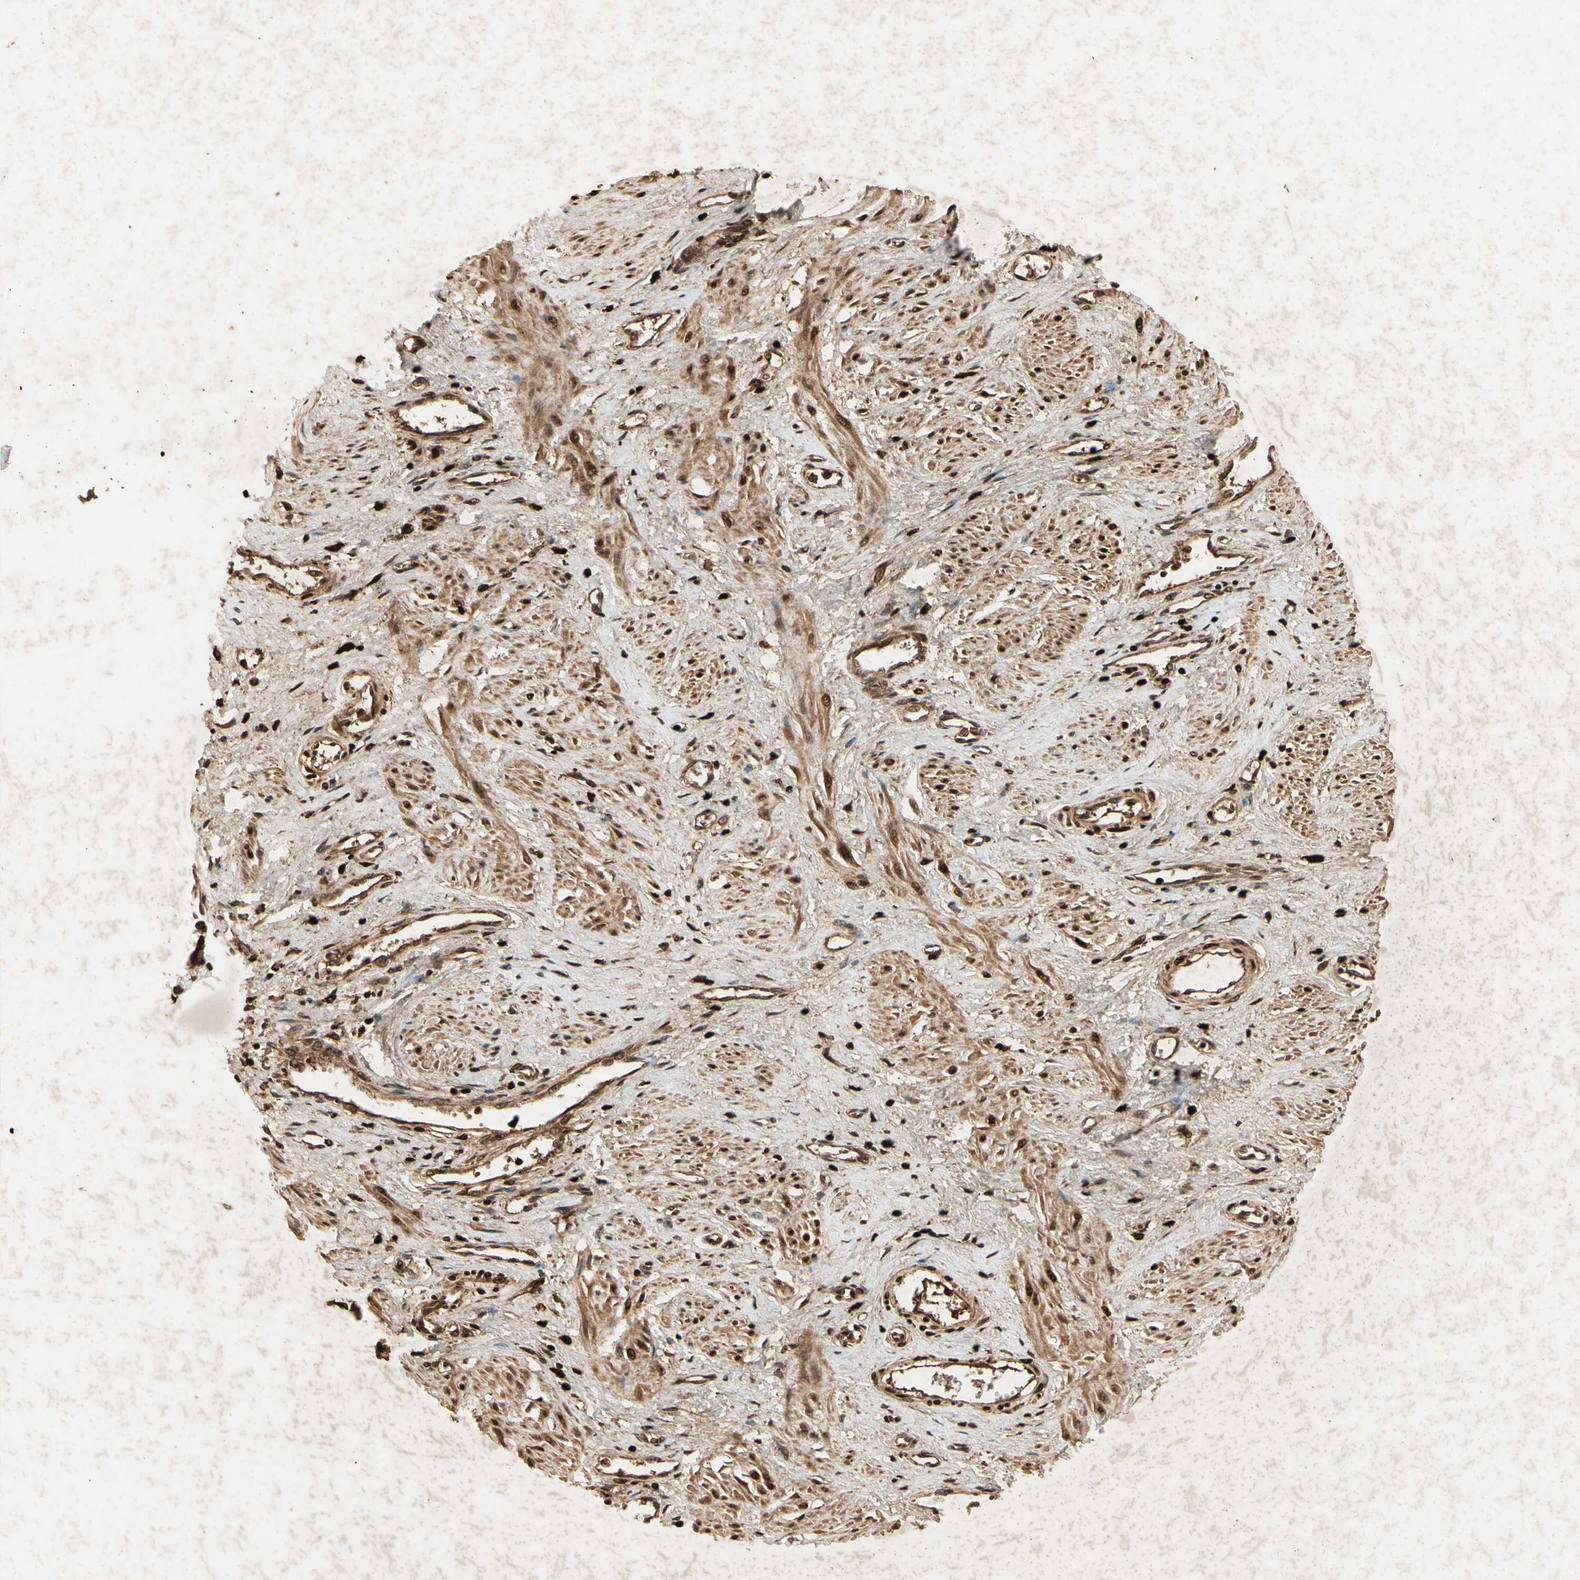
{"staining": {"intensity": "strong", "quantity": ">75%", "location": "cytoplasmic/membranous,nuclear"}, "tissue": "smooth muscle", "cell_type": "Smooth muscle cells", "image_type": "normal", "snomed": [{"axis": "morphology", "description": "Normal tissue, NOS"}, {"axis": "topography", "description": "Smooth muscle"}, {"axis": "topography", "description": "Uterus"}], "caption": "Immunohistochemical staining of unremarkable human smooth muscle demonstrates >75% levels of strong cytoplasmic/membranous,nuclear protein expression in approximately >75% of smooth muscle cells. (brown staining indicates protein expression, while blue staining denotes nuclei).", "gene": "RFFL", "patient": {"sex": "female", "age": 39}}